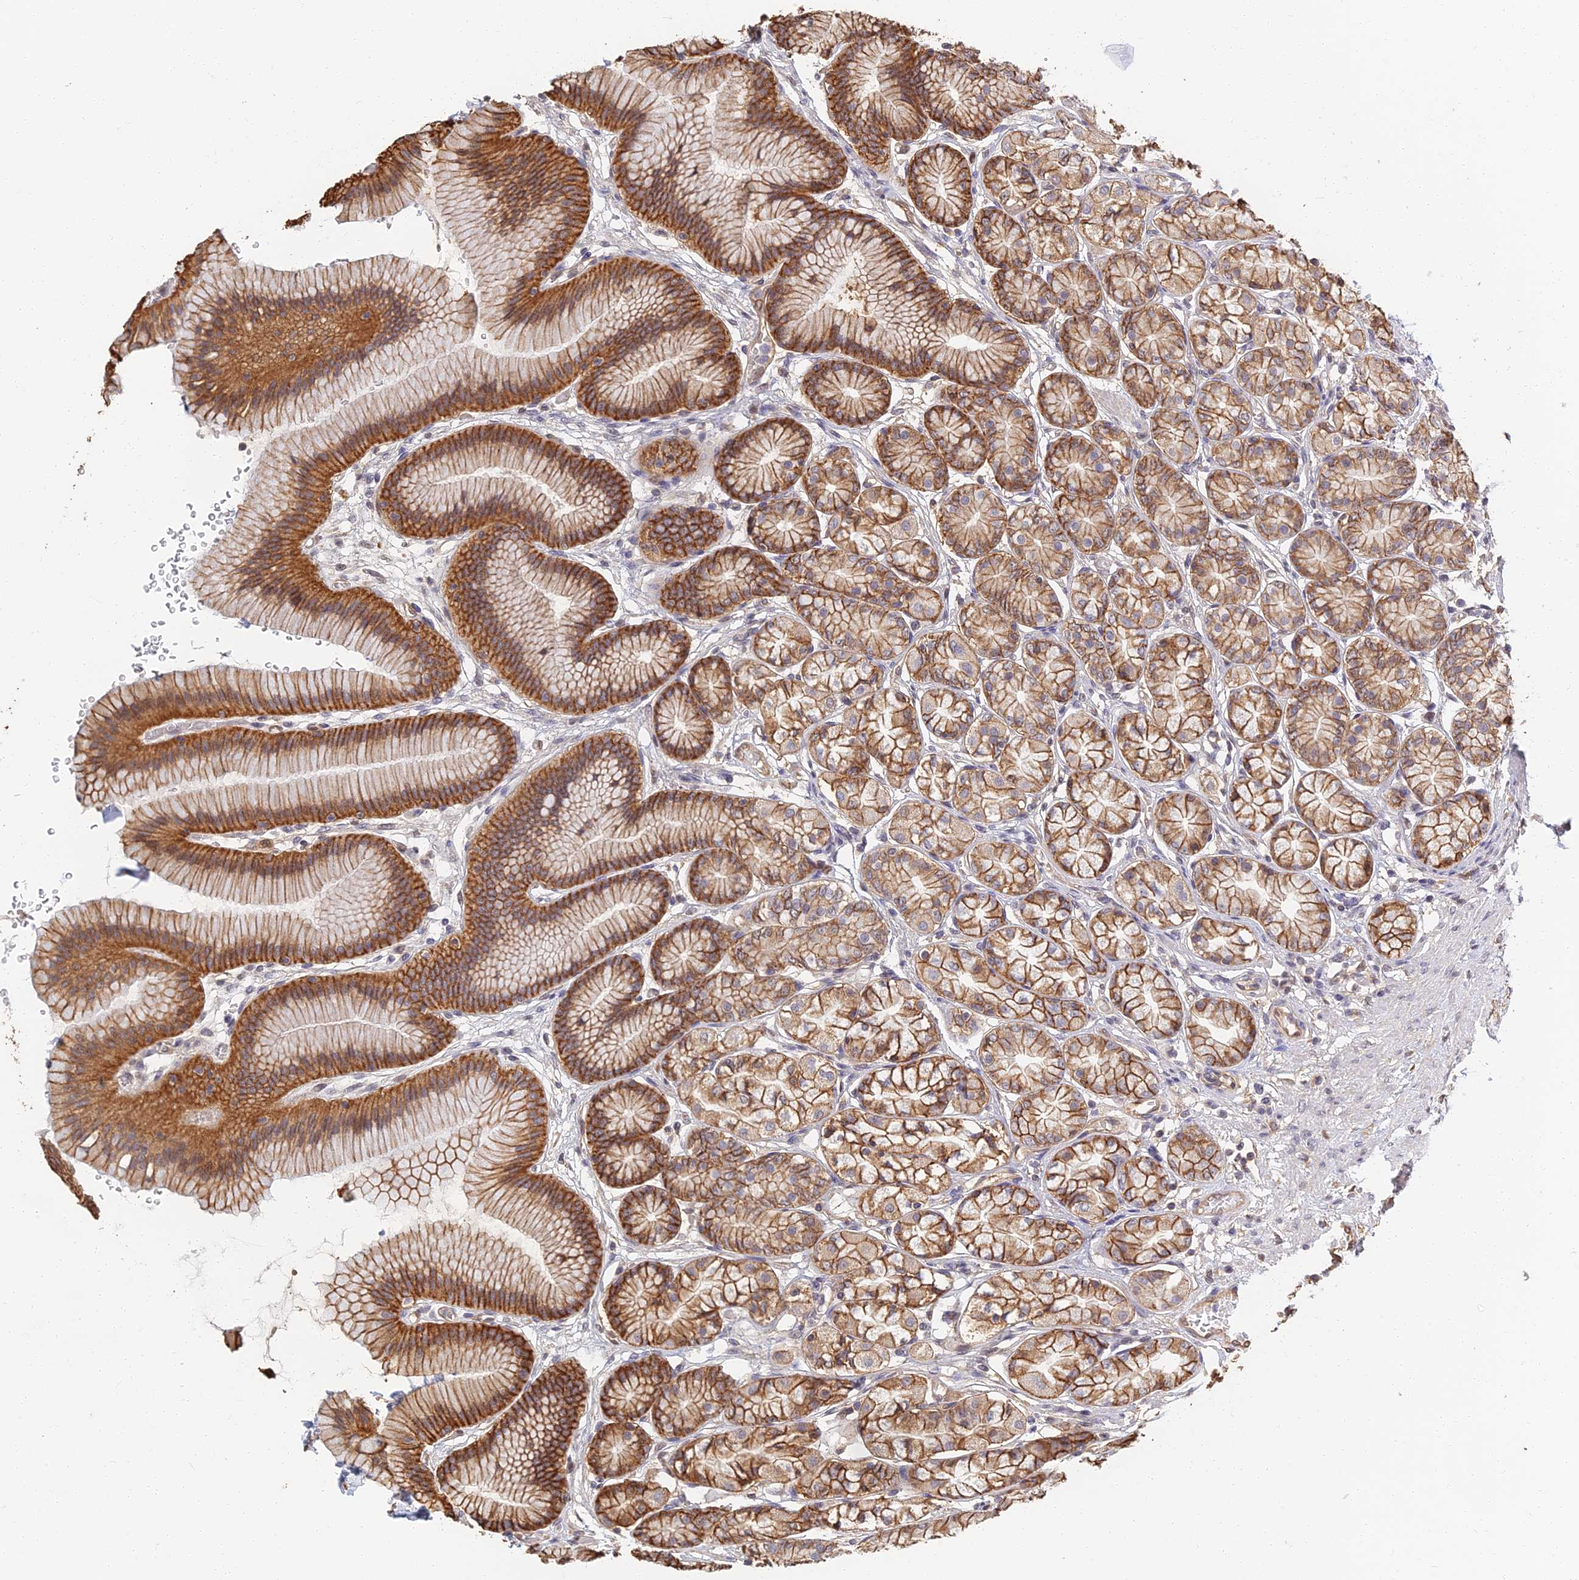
{"staining": {"intensity": "strong", "quantity": ">75%", "location": "cytoplasmic/membranous,nuclear"}, "tissue": "stomach", "cell_type": "Glandular cells", "image_type": "normal", "snomed": [{"axis": "morphology", "description": "Normal tissue, NOS"}, {"axis": "morphology", "description": "Adenocarcinoma, NOS"}, {"axis": "morphology", "description": "Adenocarcinoma, High grade"}, {"axis": "topography", "description": "Stomach, upper"}, {"axis": "topography", "description": "Stomach"}], "caption": "Benign stomach demonstrates strong cytoplasmic/membranous,nuclear positivity in approximately >75% of glandular cells, visualized by immunohistochemistry. The staining was performed using DAB (3,3'-diaminobenzidine) to visualize the protein expression in brown, while the nuclei were stained in blue with hematoxylin (Magnification: 20x).", "gene": "LRRN3", "patient": {"sex": "female", "age": 65}}